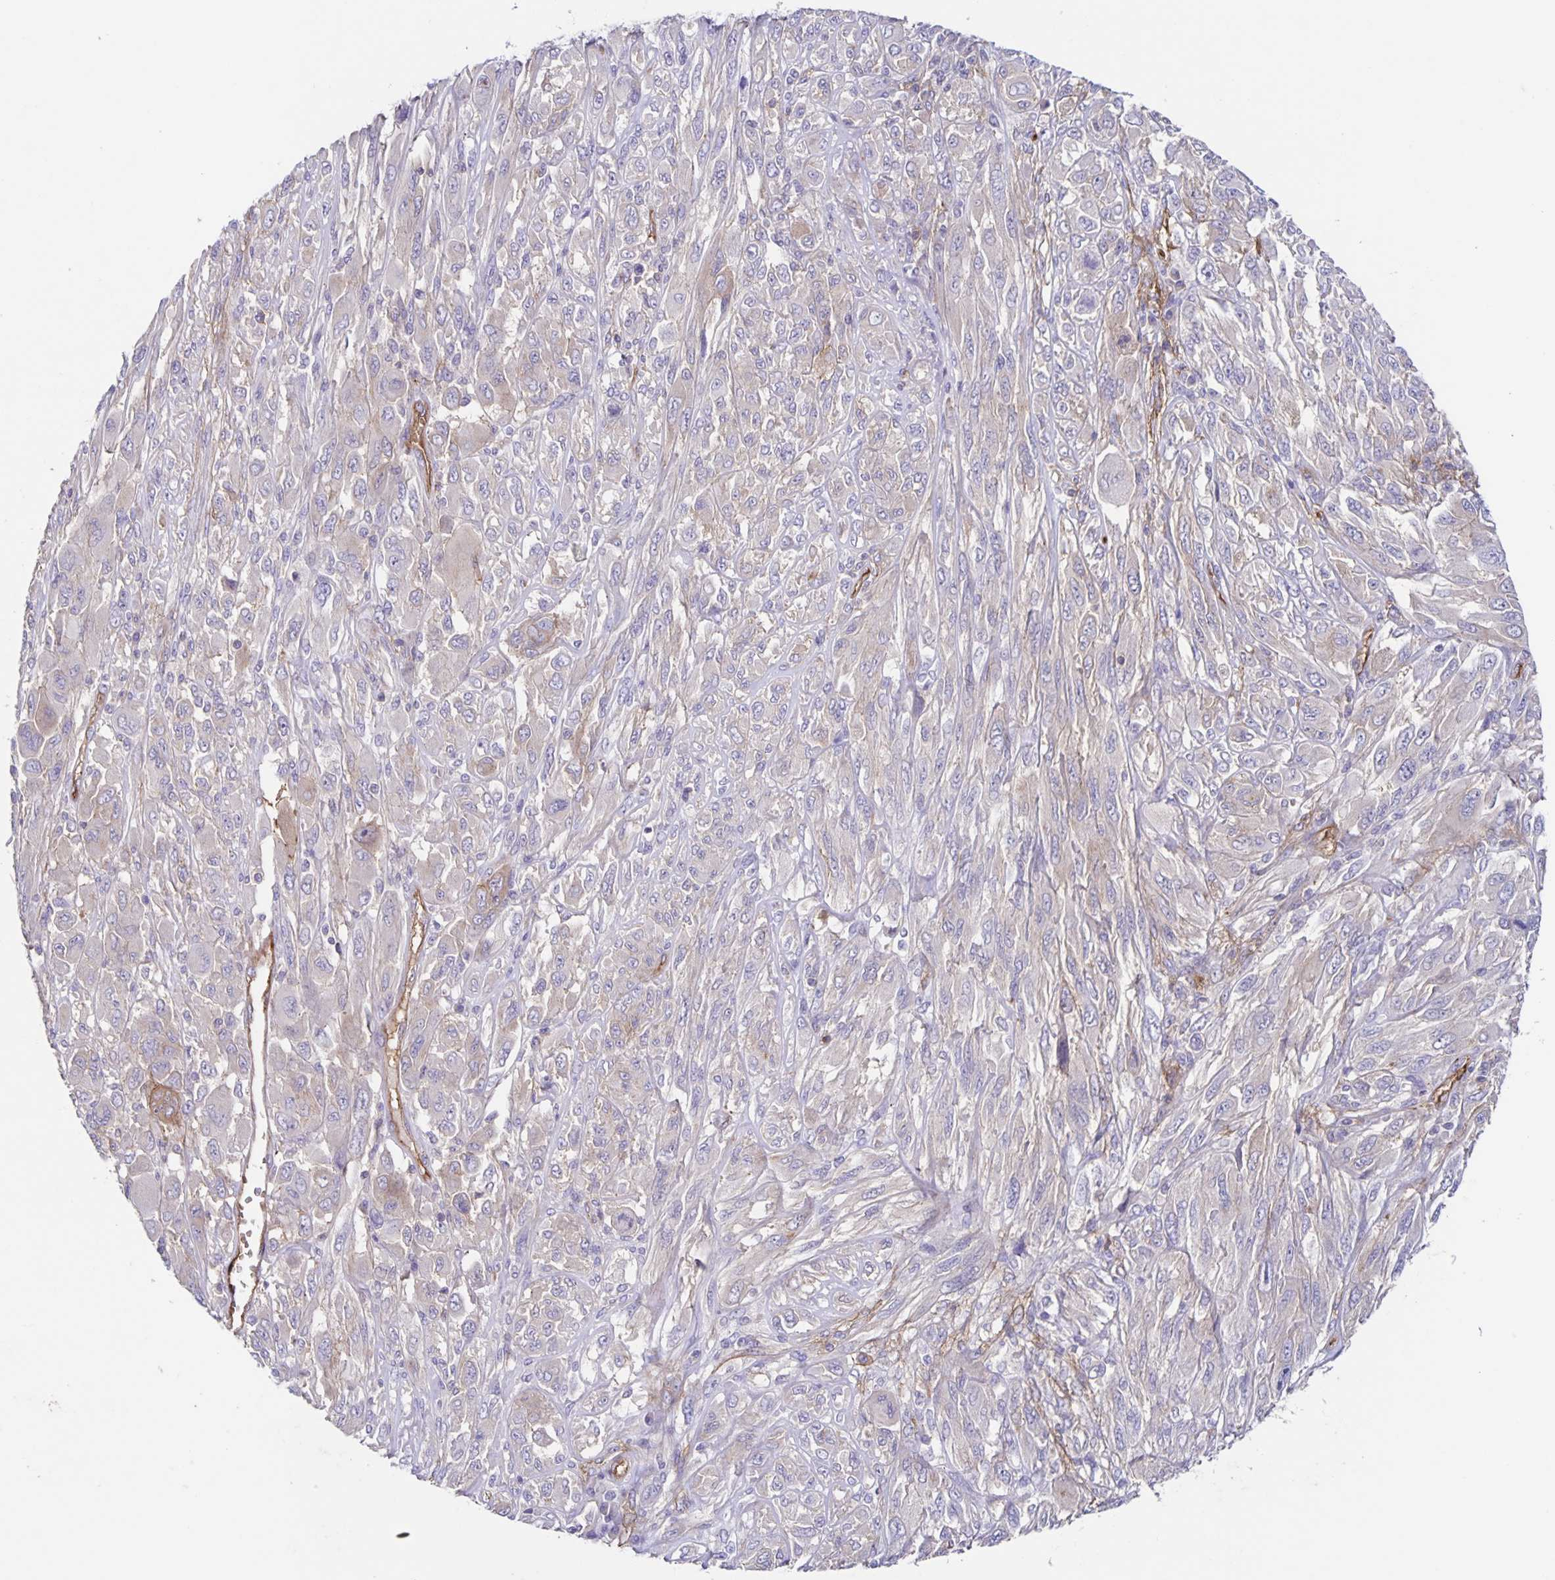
{"staining": {"intensity": "negative", "quantity": "none", "location": "none"}, "tissue": "melanoma", "cell_type": "Tumor cells", "image_type": "cancer", "snomed": [{"axis": "morphology", "description": "Malignant melanoma, NOS"}, {"axis": "topography", "description": "Skin"}], "caption": "This micrograph is of malignant melanoma stained with immunohistochemistry to label a protein in brown with the nuclei are counter-stained blue. There is no expression in tumor cells.", "gene": "ITGA2", "patient": {"sex": "female", "age": 91}}